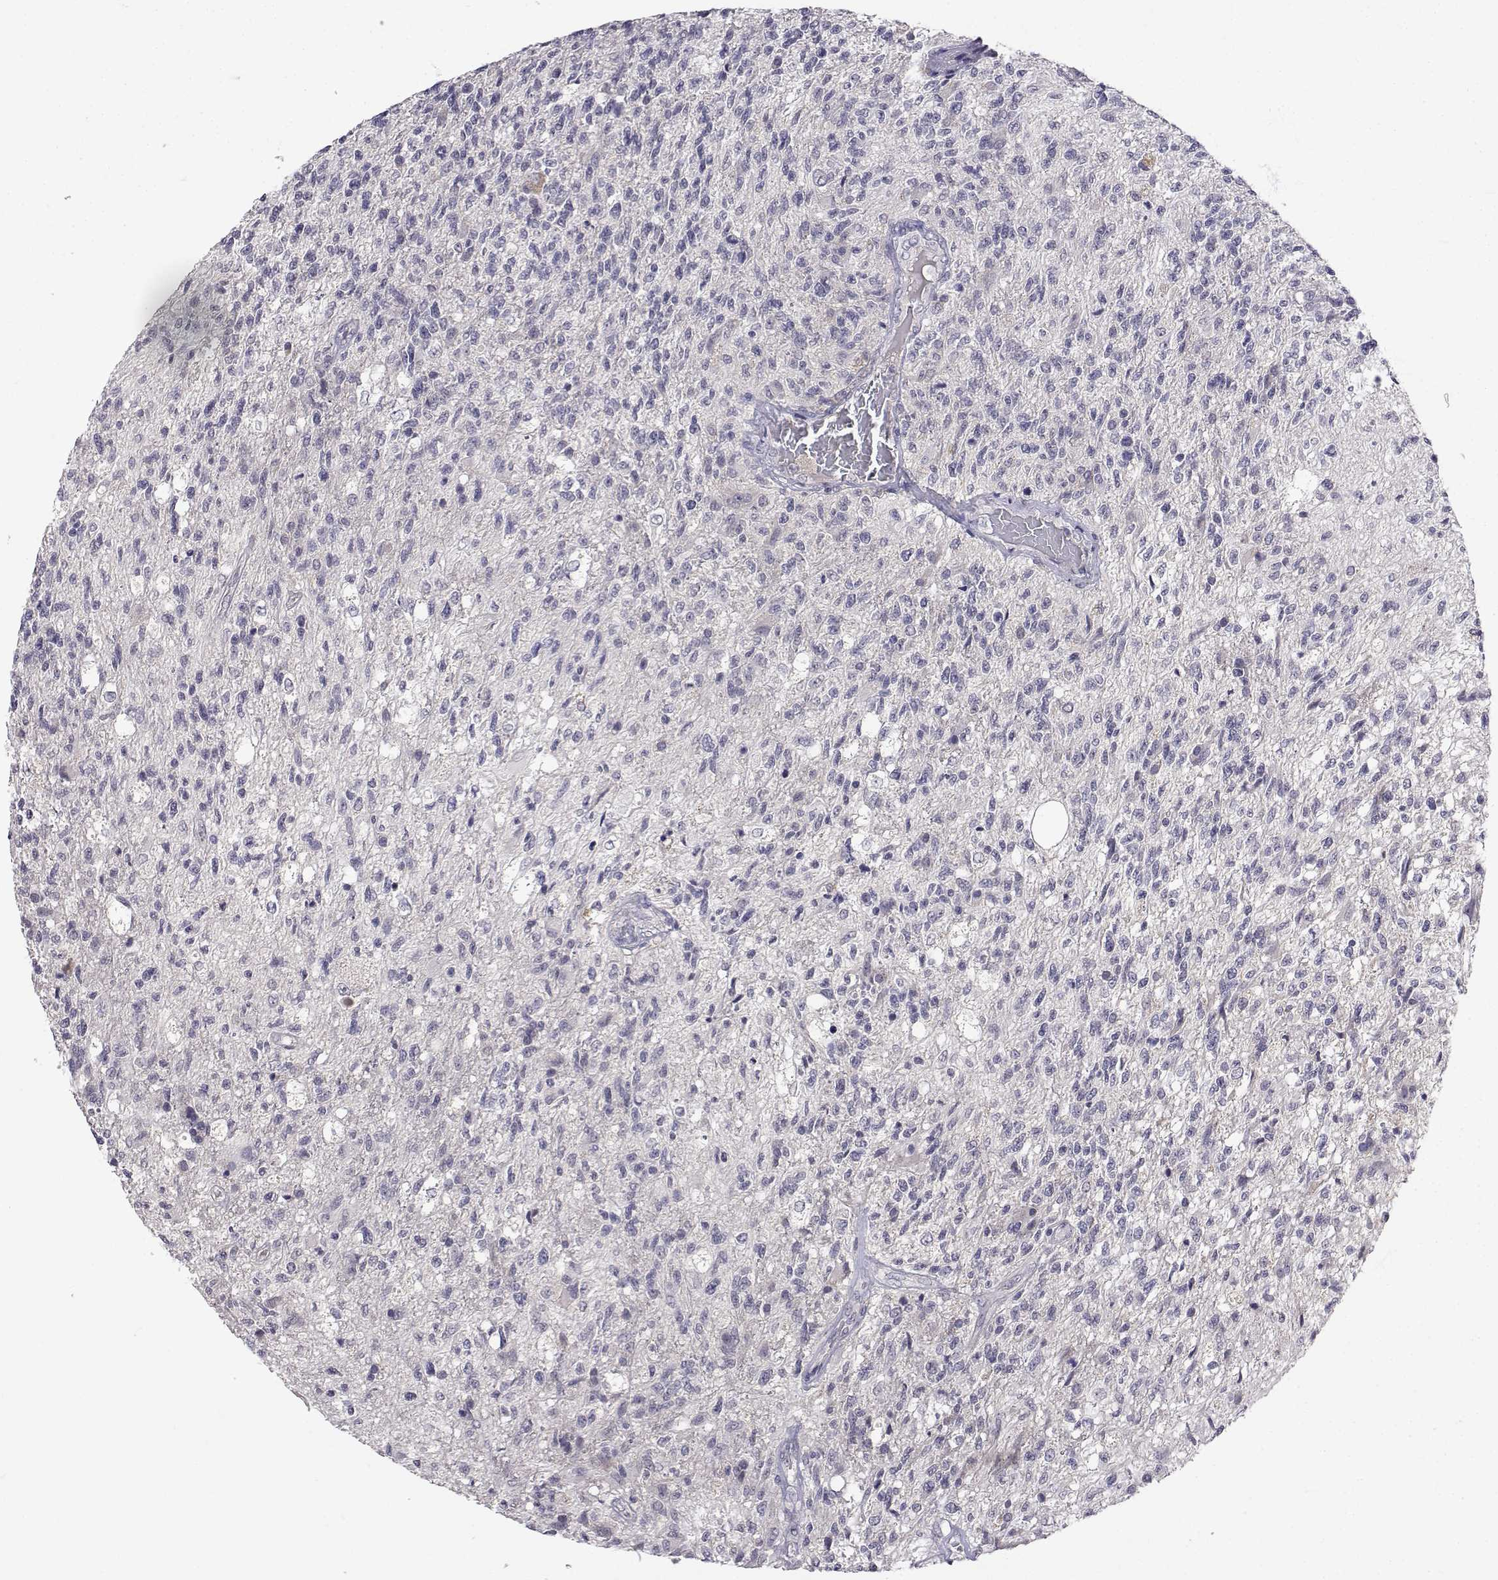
{"staining": {"intensity": "negative", "quantity": "none", "location": "none"}, "tissue": "glioma", "cell_type": "Tumor cells", "image_type": "cancer", "snomed": [{"axis": "morphology", "description": "Glioma, malignant, High grade"}, {"axis": "topography", "description": "Brain"}], "caption": "Immunohistochemical staining of human high-grade glioma (malignant) demonstrates no significant expression in tumor cells. Nuclei are stained in blue.", "gene": "SLC6A3", "patient": {"sex": "male", "age": 56}}